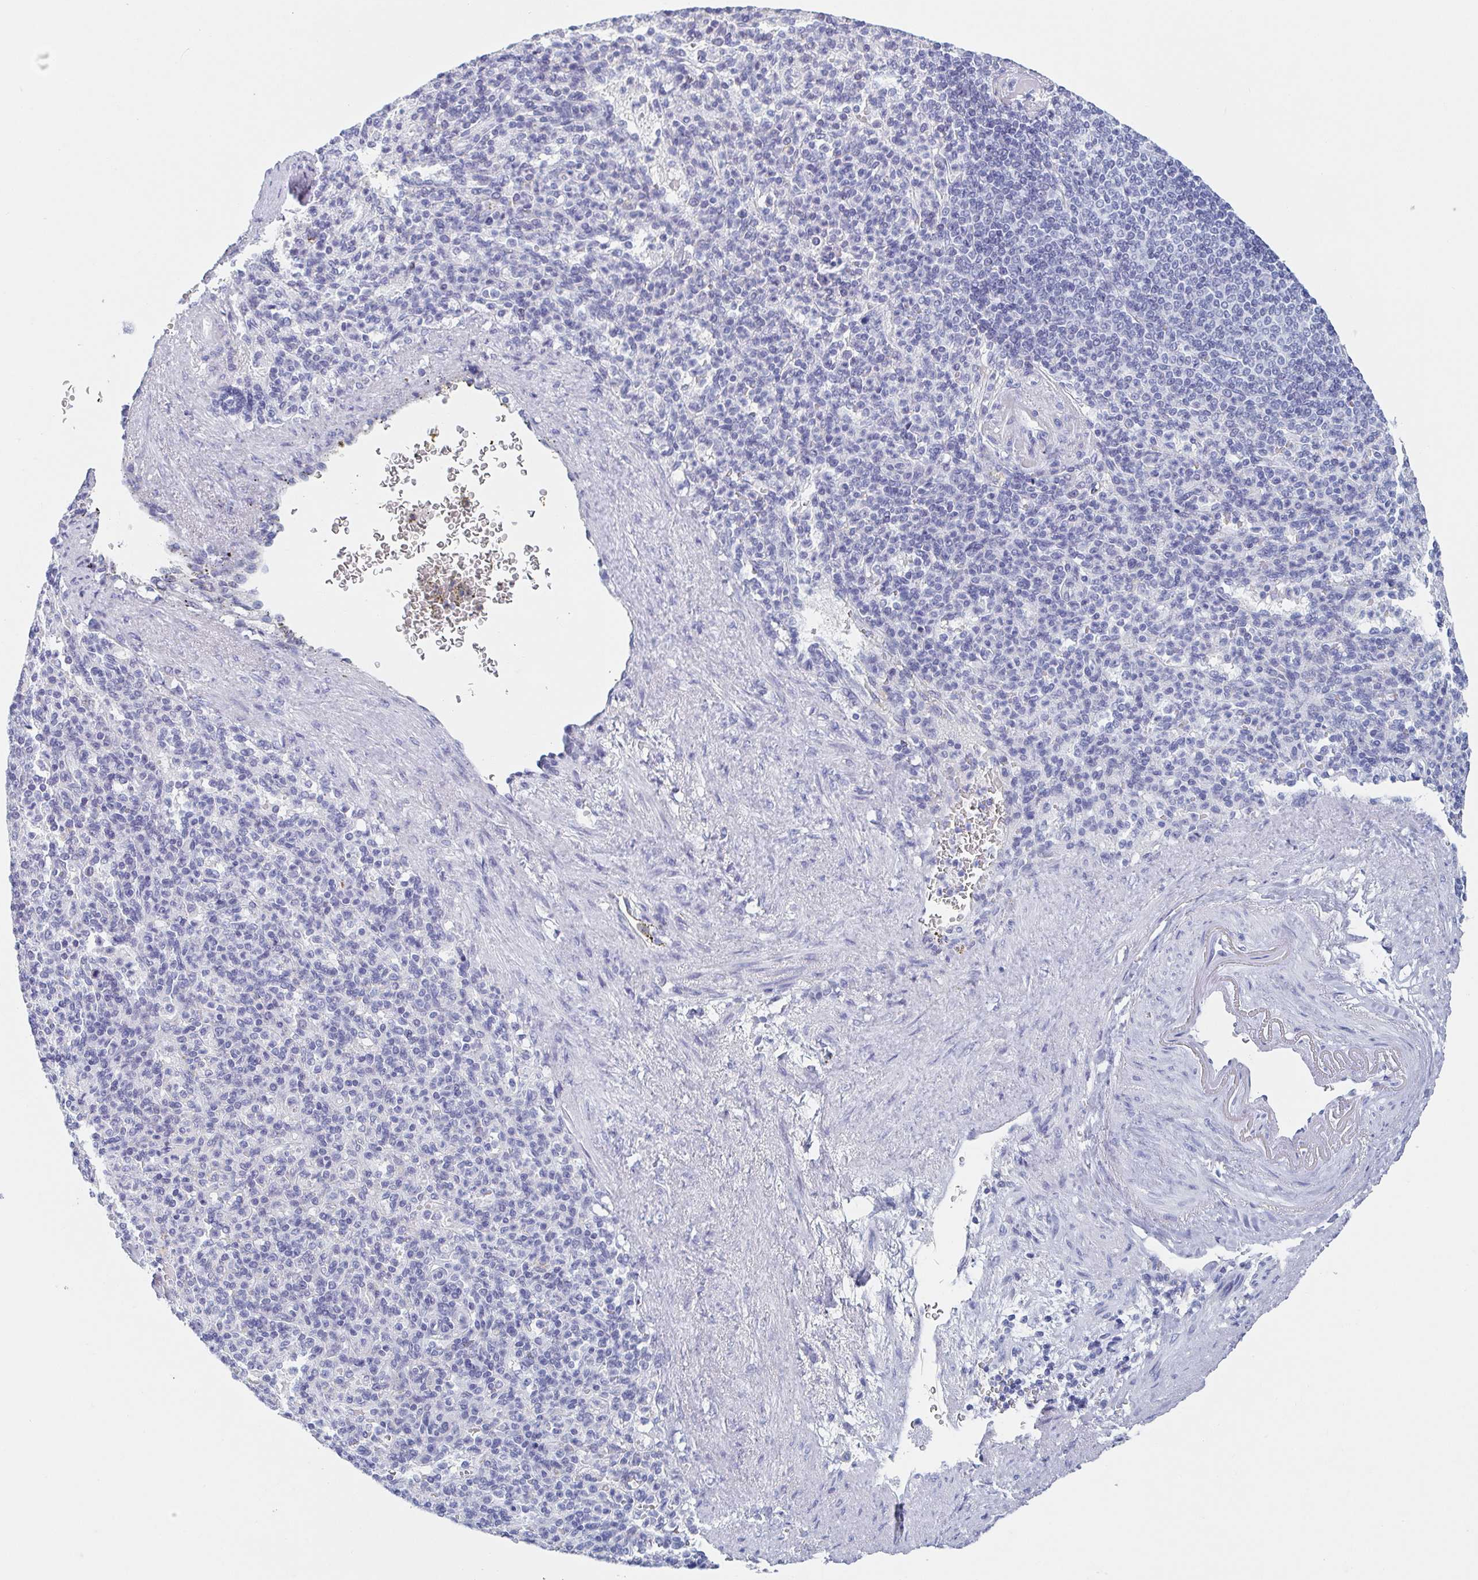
{"staining": {"intensity": "negative", "quantity": "none", "location": "none"}, "tissue": "spleen", "cell_type": "Cells in red pulp", "image_type": "normal", "snomed": [{"axis": "morphology", "description": "Normal tissue, NOS"}, {"axis": "topography", "description": "Spleen"}], "caption": "This histopathology image is of normal spleen stained with immunohistochemistry to label a protein in brown with the nuclei are counter-stained blue. There is no staining in cells in red pulp.", "gene": "REG4", "patient": {"sex": "female", "age": 74}}